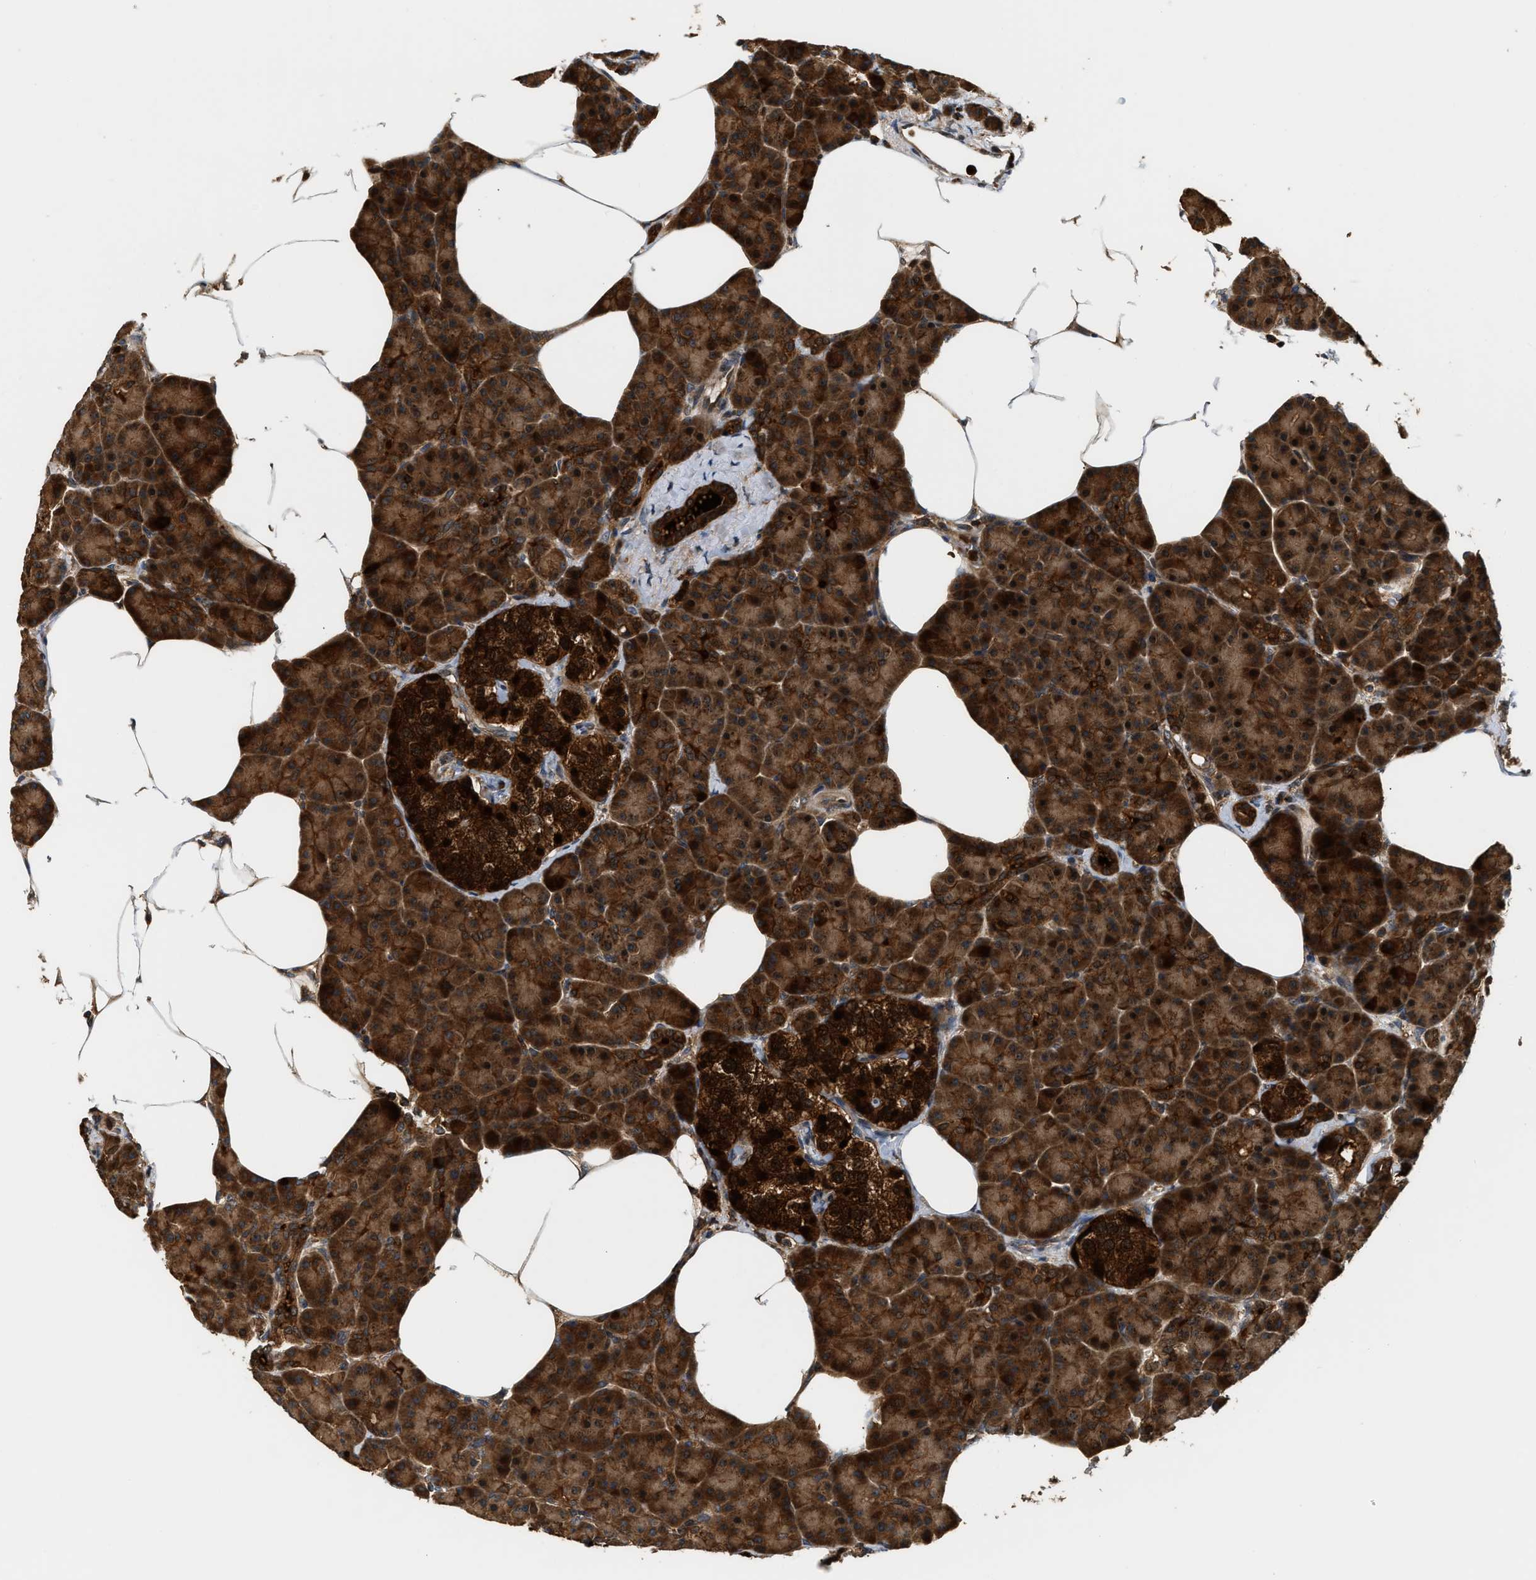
{"staining": {"intensity": "strong", "quantity": ">75%", "location": "cytoplasmic/membranous"}, "tissue": "pancreas", "cell_type": "Exocrine glandular cells", "image_type": "normal", "snomed": [{"axis": "morphology", "description": "Normal tissue, NOS"}, {"axis": "topography", "description": "Pancreas"}], "caption": "Immunohistochemistry of normal human pancreas reveals high levels of strong cytoplasmic/membranous expression in approximately >75% of exocrine glandular cells.", "gene": "SNX5", "patient": {"sex": "female", "age": 70}}